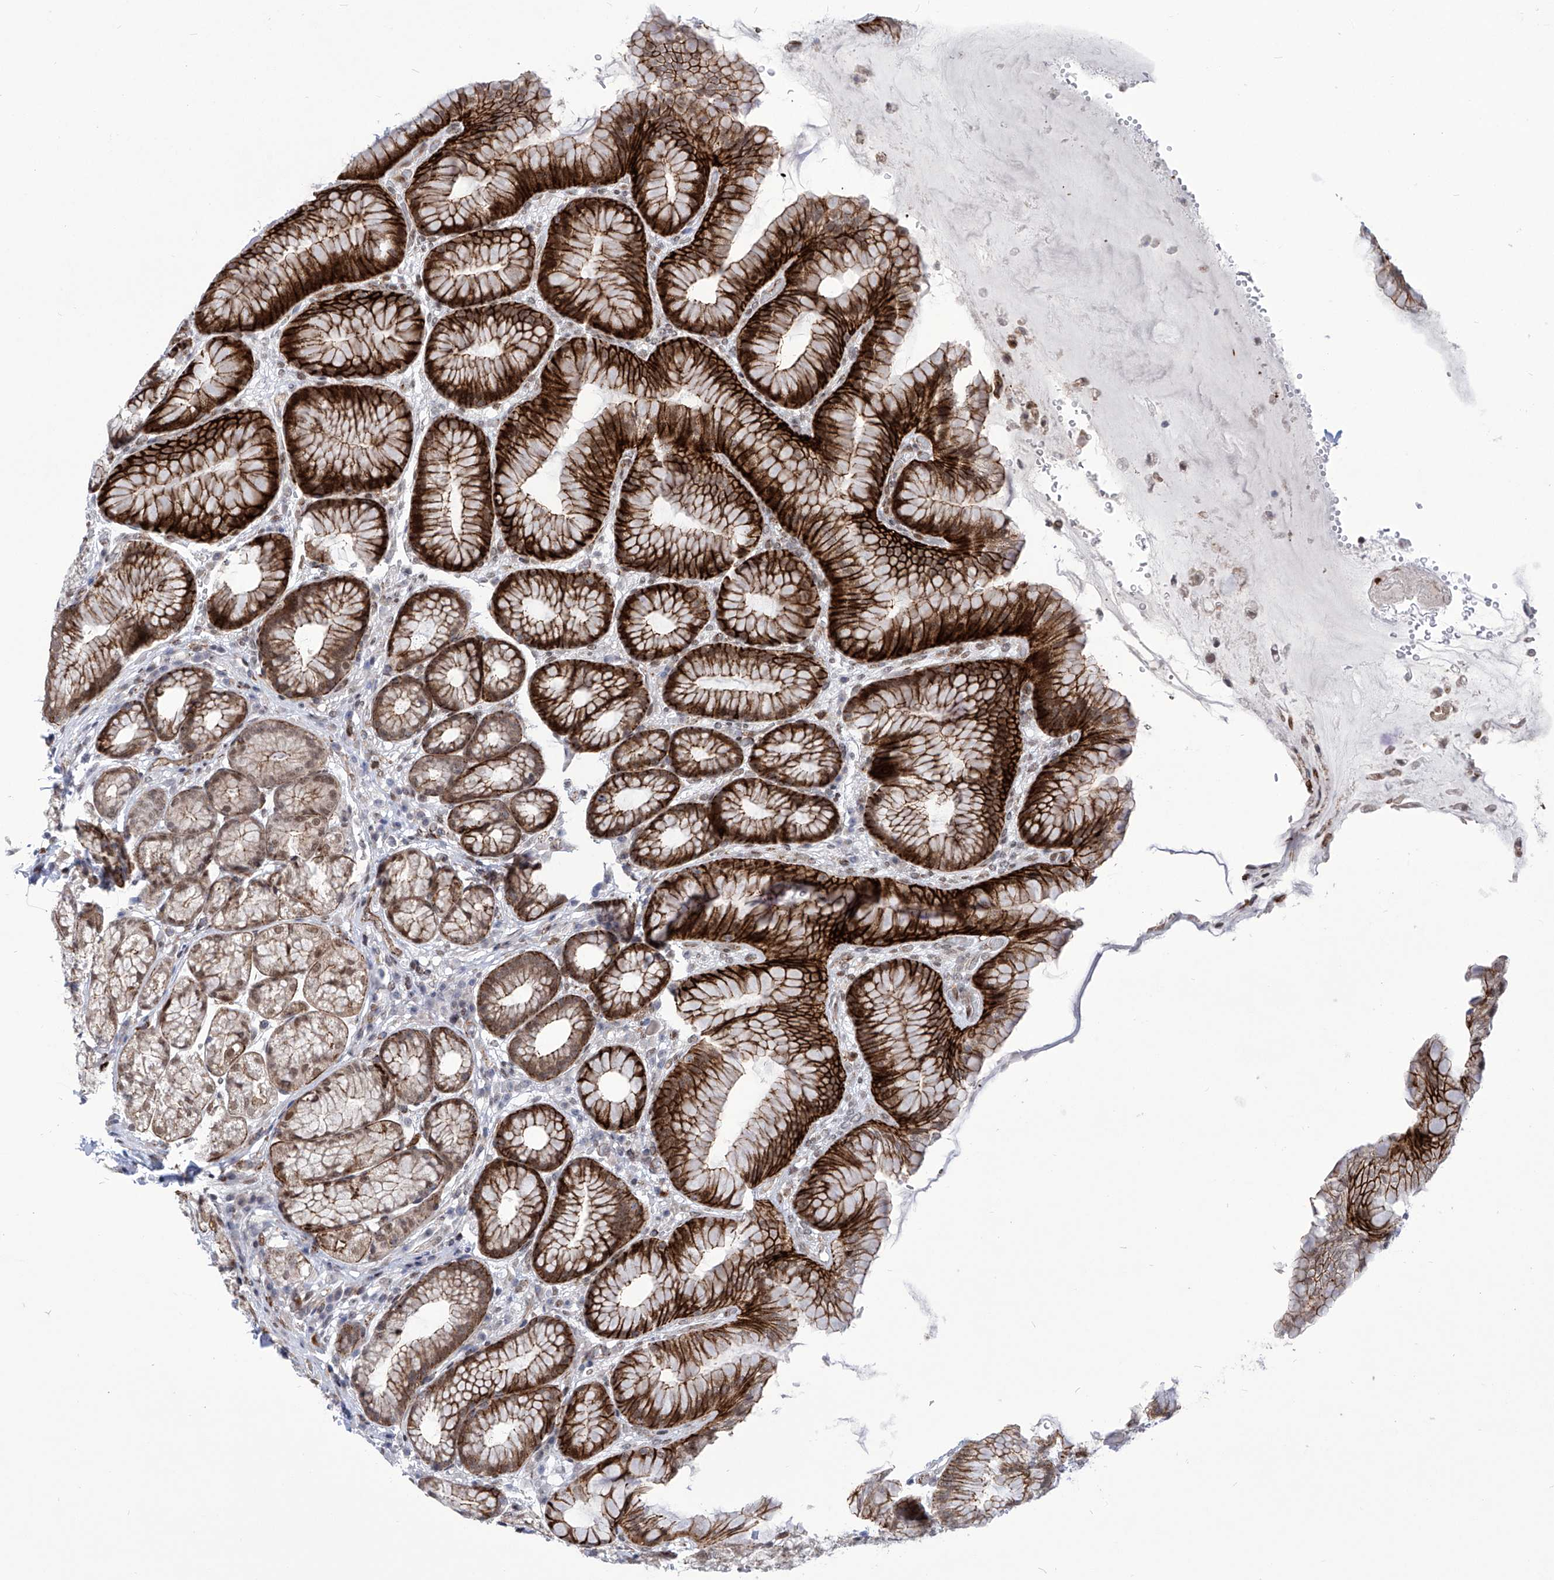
{"staining": {"intensity": "strong", "quantity": ">75%", "location": "cytoplasmic/membranous,nuclear"}, "tissue": "stomach", "cell_type": "Glandular cells", "image_type": "normal", "snomed": [{"axis": "morphology", "description": "Normal tissue, NOS"}, {"axis": "topography", "description": "Stomach"}], "caption": "A histopathology image showing strong cytoplasmic/membranous,nuclear staining in approximately >75% of glandular cells in unremarkable stomach, as visualized by brown immunohistochemical staining.", "gene": "CEP290", "patient": {"sex": "male", "age": 57}}